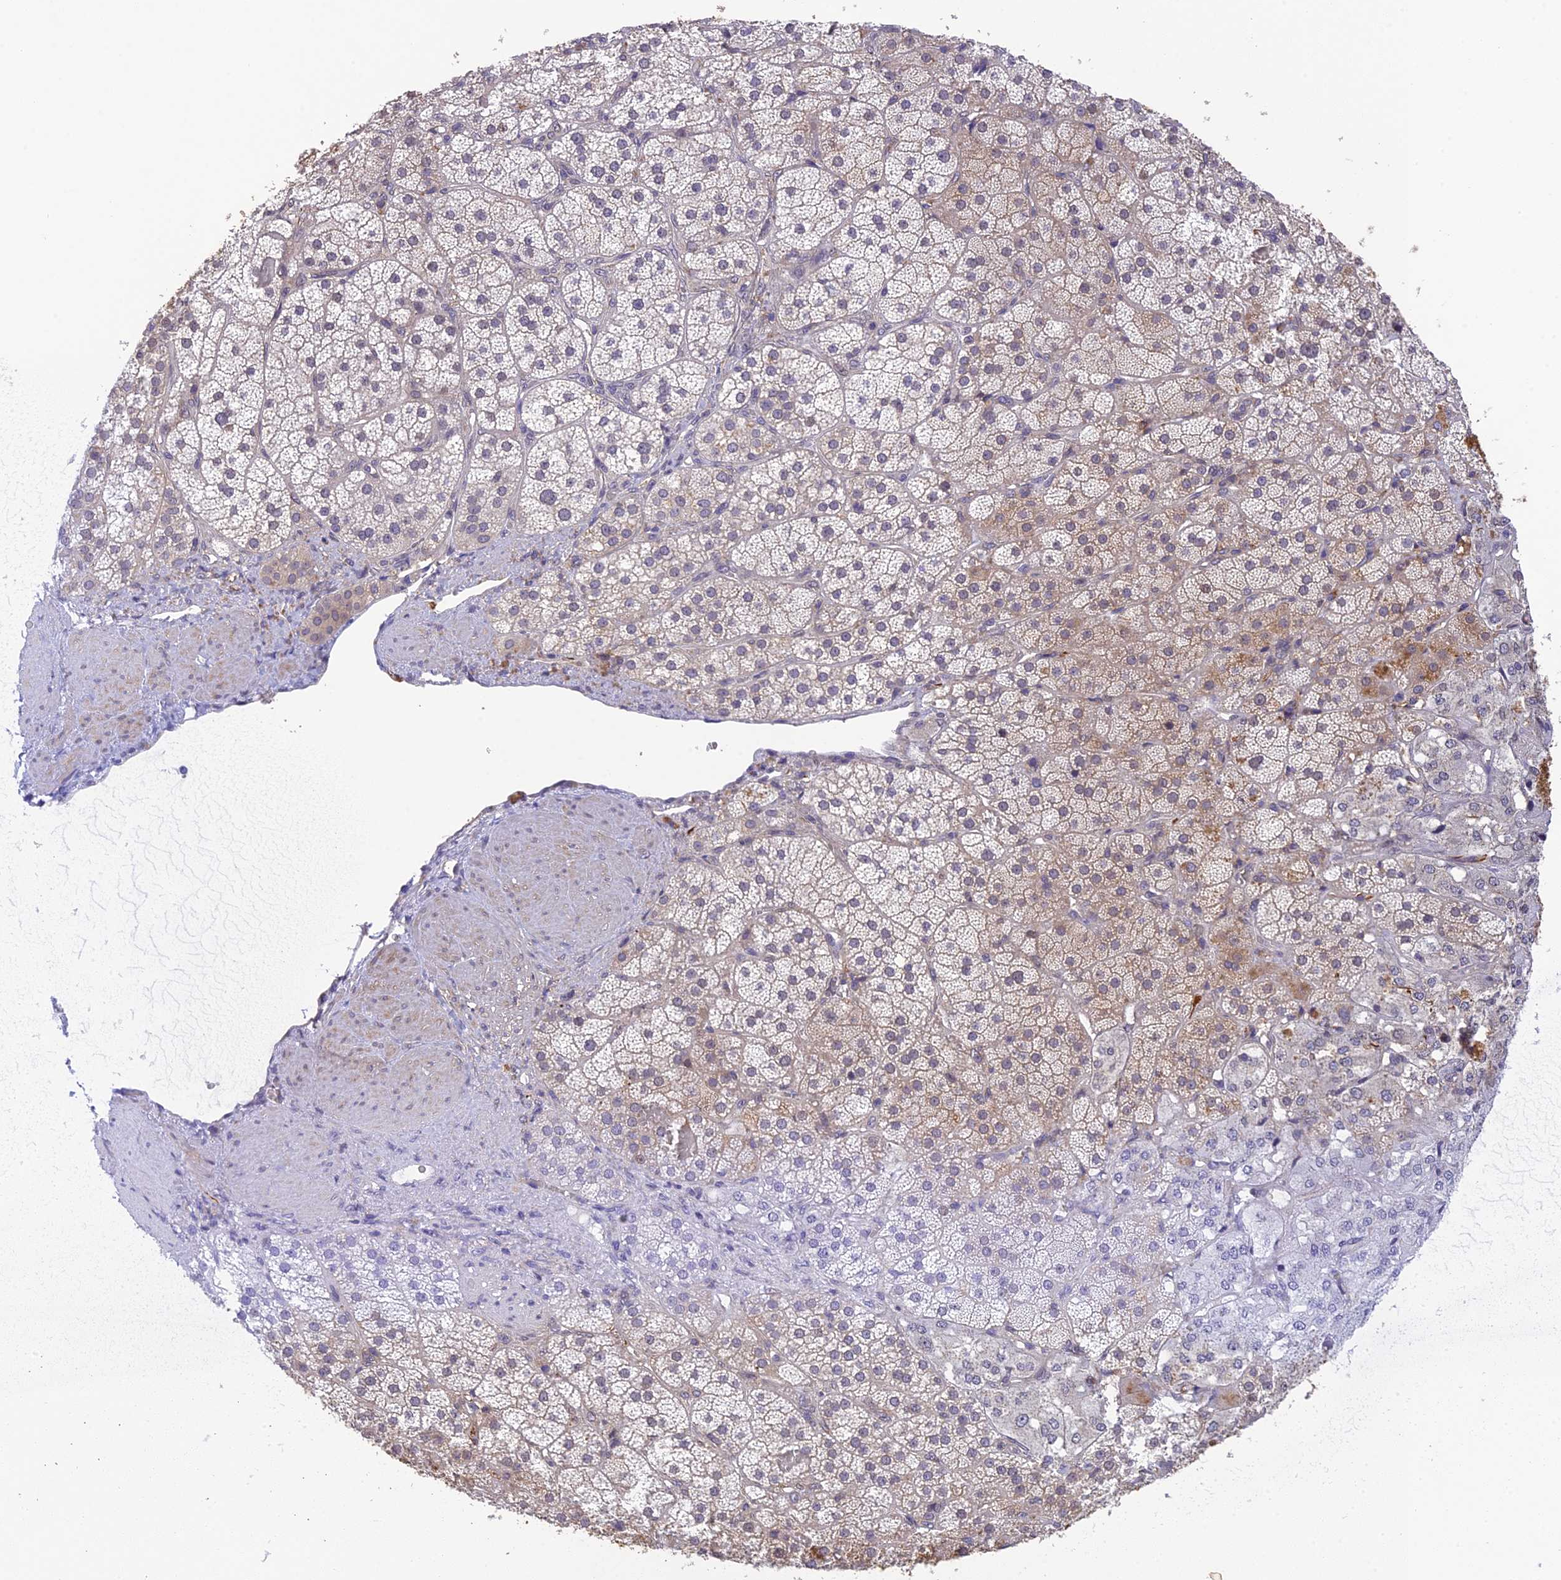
{"staining": {"intensity": "moderate", "quantity": "25%-75%", "location": "cytoplasmic/membranous"}, "tissue": "adrenal gland", "cell_type": "Glandular cells", "image_type": "normal", "snomed": [{"axis": "morphology", "description": "Normal tissue, NOS"}, {"axis": "topography", "description": "Adrenal gland"}], "caption": "This is an image of immunohistochemistry (IHC) staining of benign adrenal gland, which shows moderate expression in the cytoplasmic/membranous of glandular cells.", "gene": "BMT2", "patient": {"sex": "male", "age": 57}}